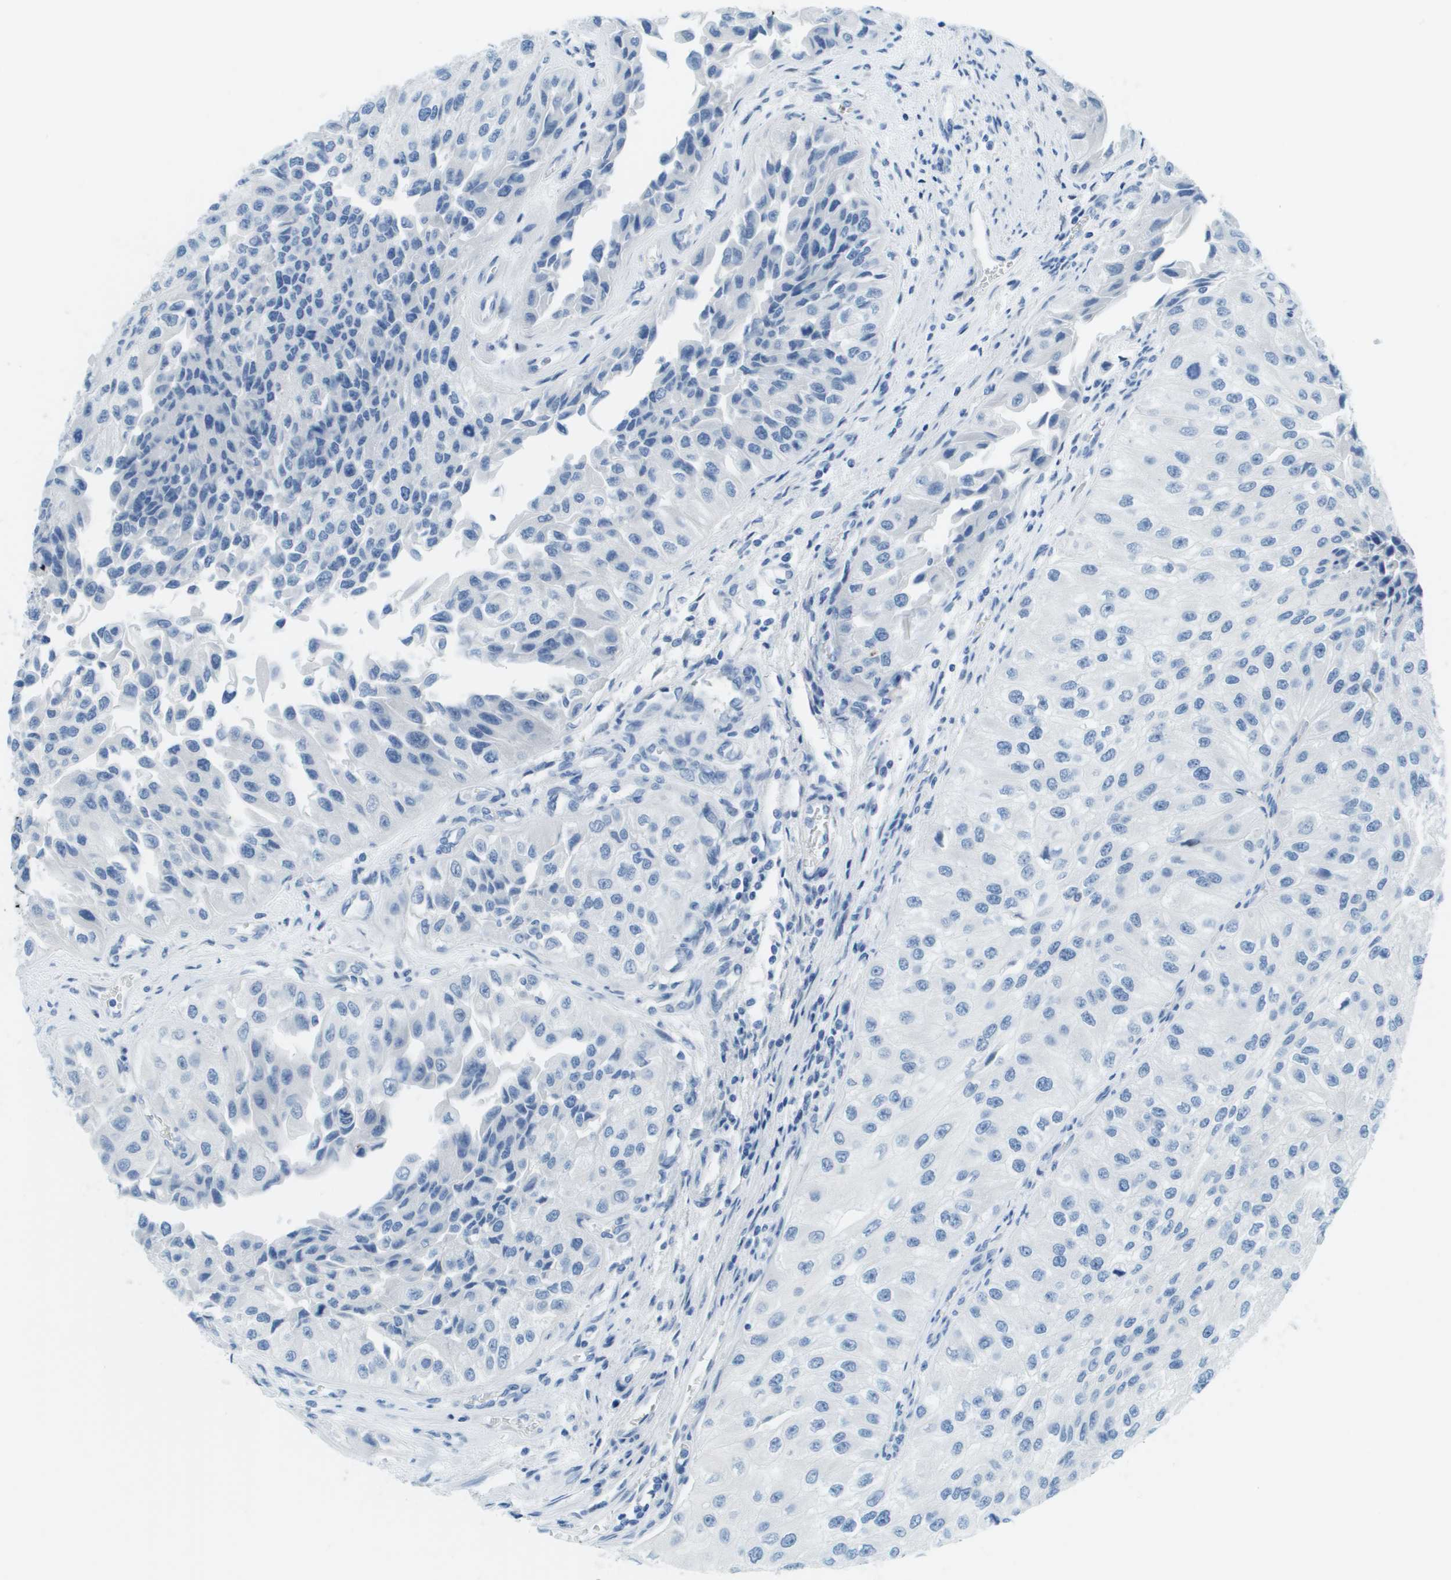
{"staining": {"intensity": "negative", "quantity": "none", "location": "none"}, "tissue": "urothelial cancer", "cell_type": "Tumor cells", "image_type": "cancer", "snomed": [{"axis": "morphology", "description": "Urothelial carcinoma, High grade"}, {"axis": "topography", "description": "Kidney"}, {"axis": "topography", "description": "Urinary bladder"}], "caption": "Human urothelial cancer stained for a protein using immunohistochemistry shows no expression in tumor cells.", "gene": "CDHR2", "patient": {"sex": "male", "age": 77}}